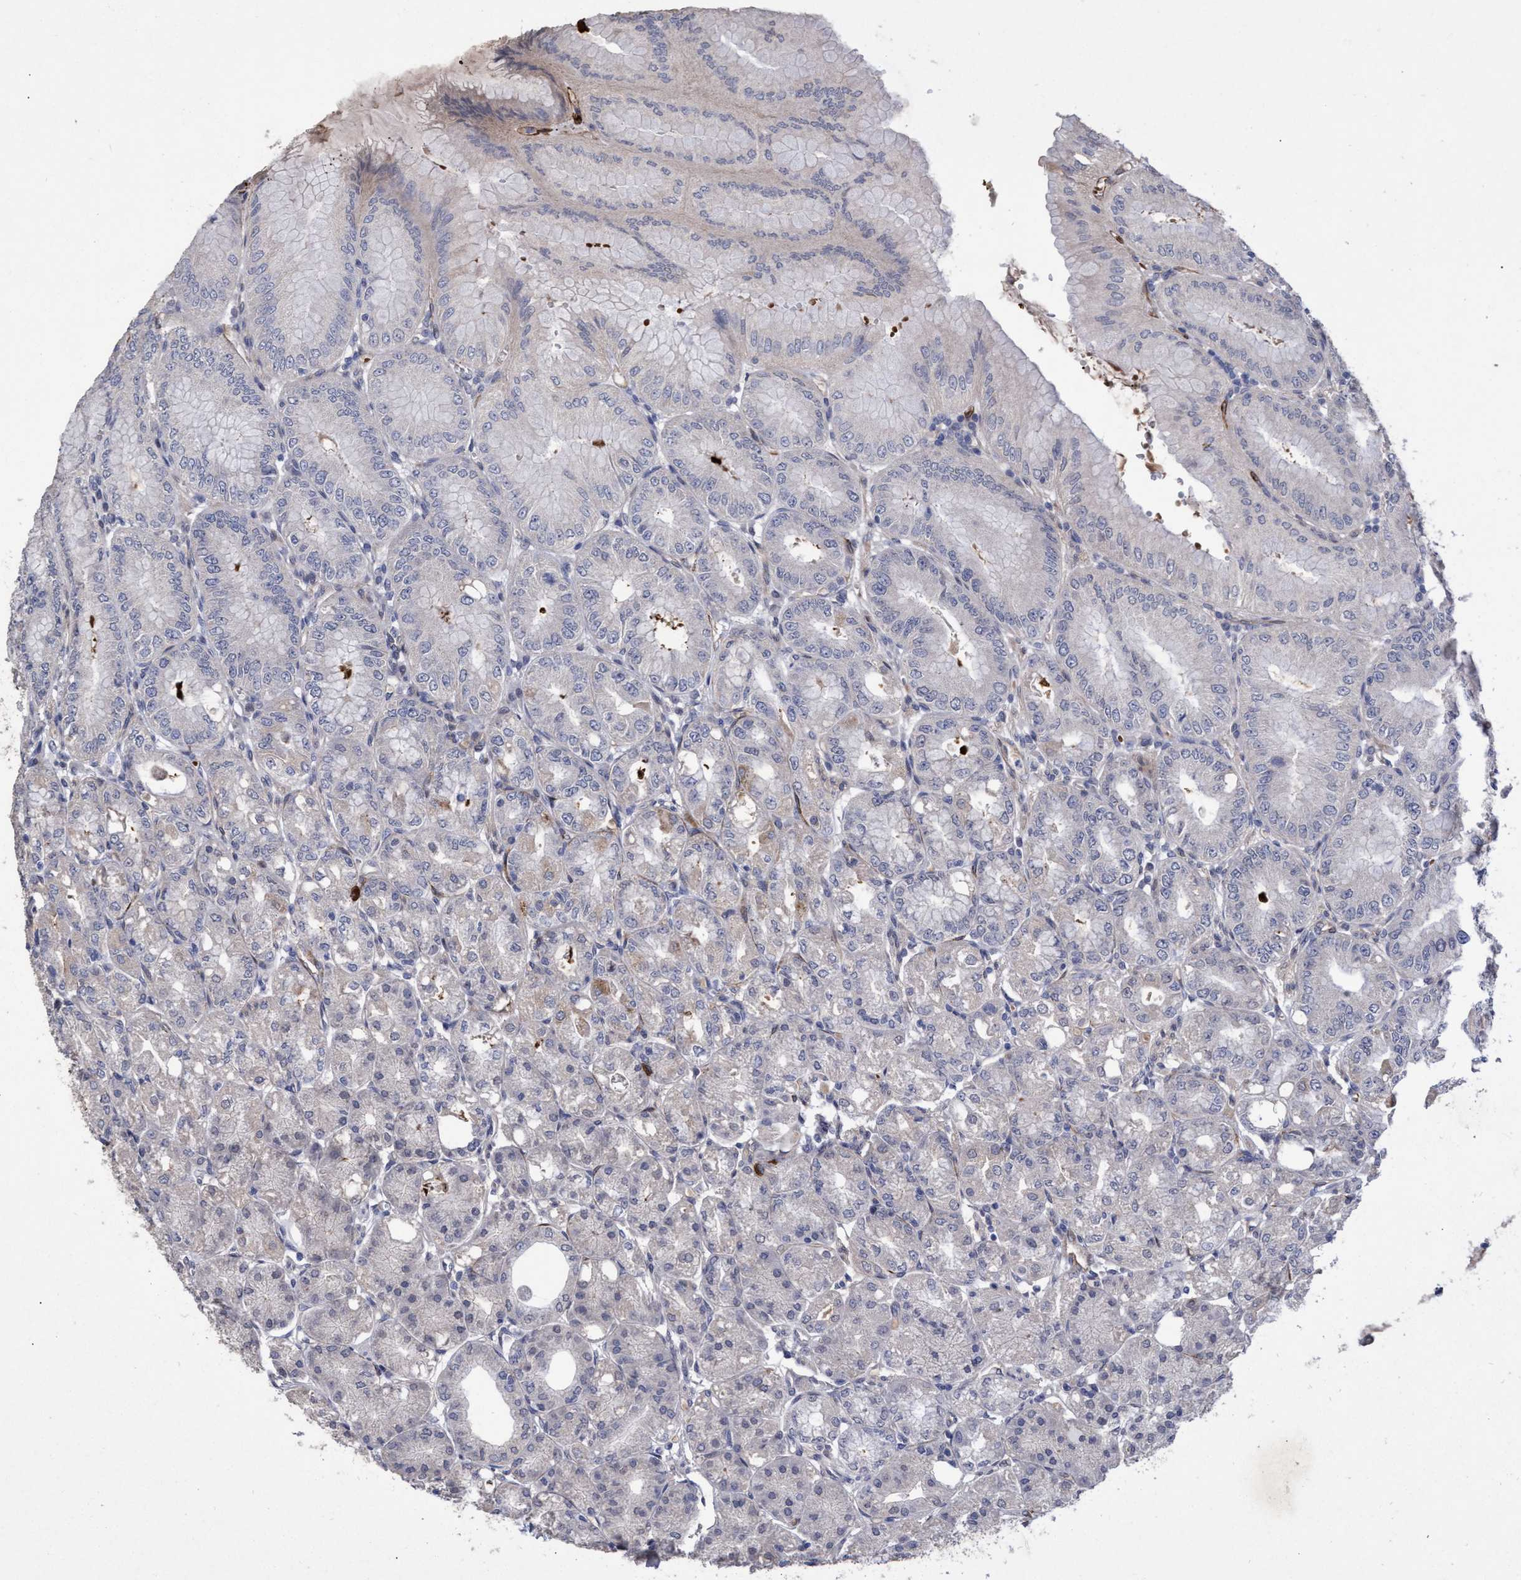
{"staining": {"intensity": "moderate", "quantity": "<25%", "location": "cytoplasmic/membranous"}, "tissue": "stomach", "cell_type": "Glandular cells", "image_type": "normal", "snomed": [{"axis": "morphology", "description": "Normal tissue, NOS"}, {"axis": "topography", "description": "Stomach, lower"}], "caption": "Immunohistochemical staining of benign stomach shows low levels of moderate cytoplasmic/membranous expression in approximately <25% of glandular cells.", "gene": "ZNF750", "patient": {"sex": "male", "age": 71}}